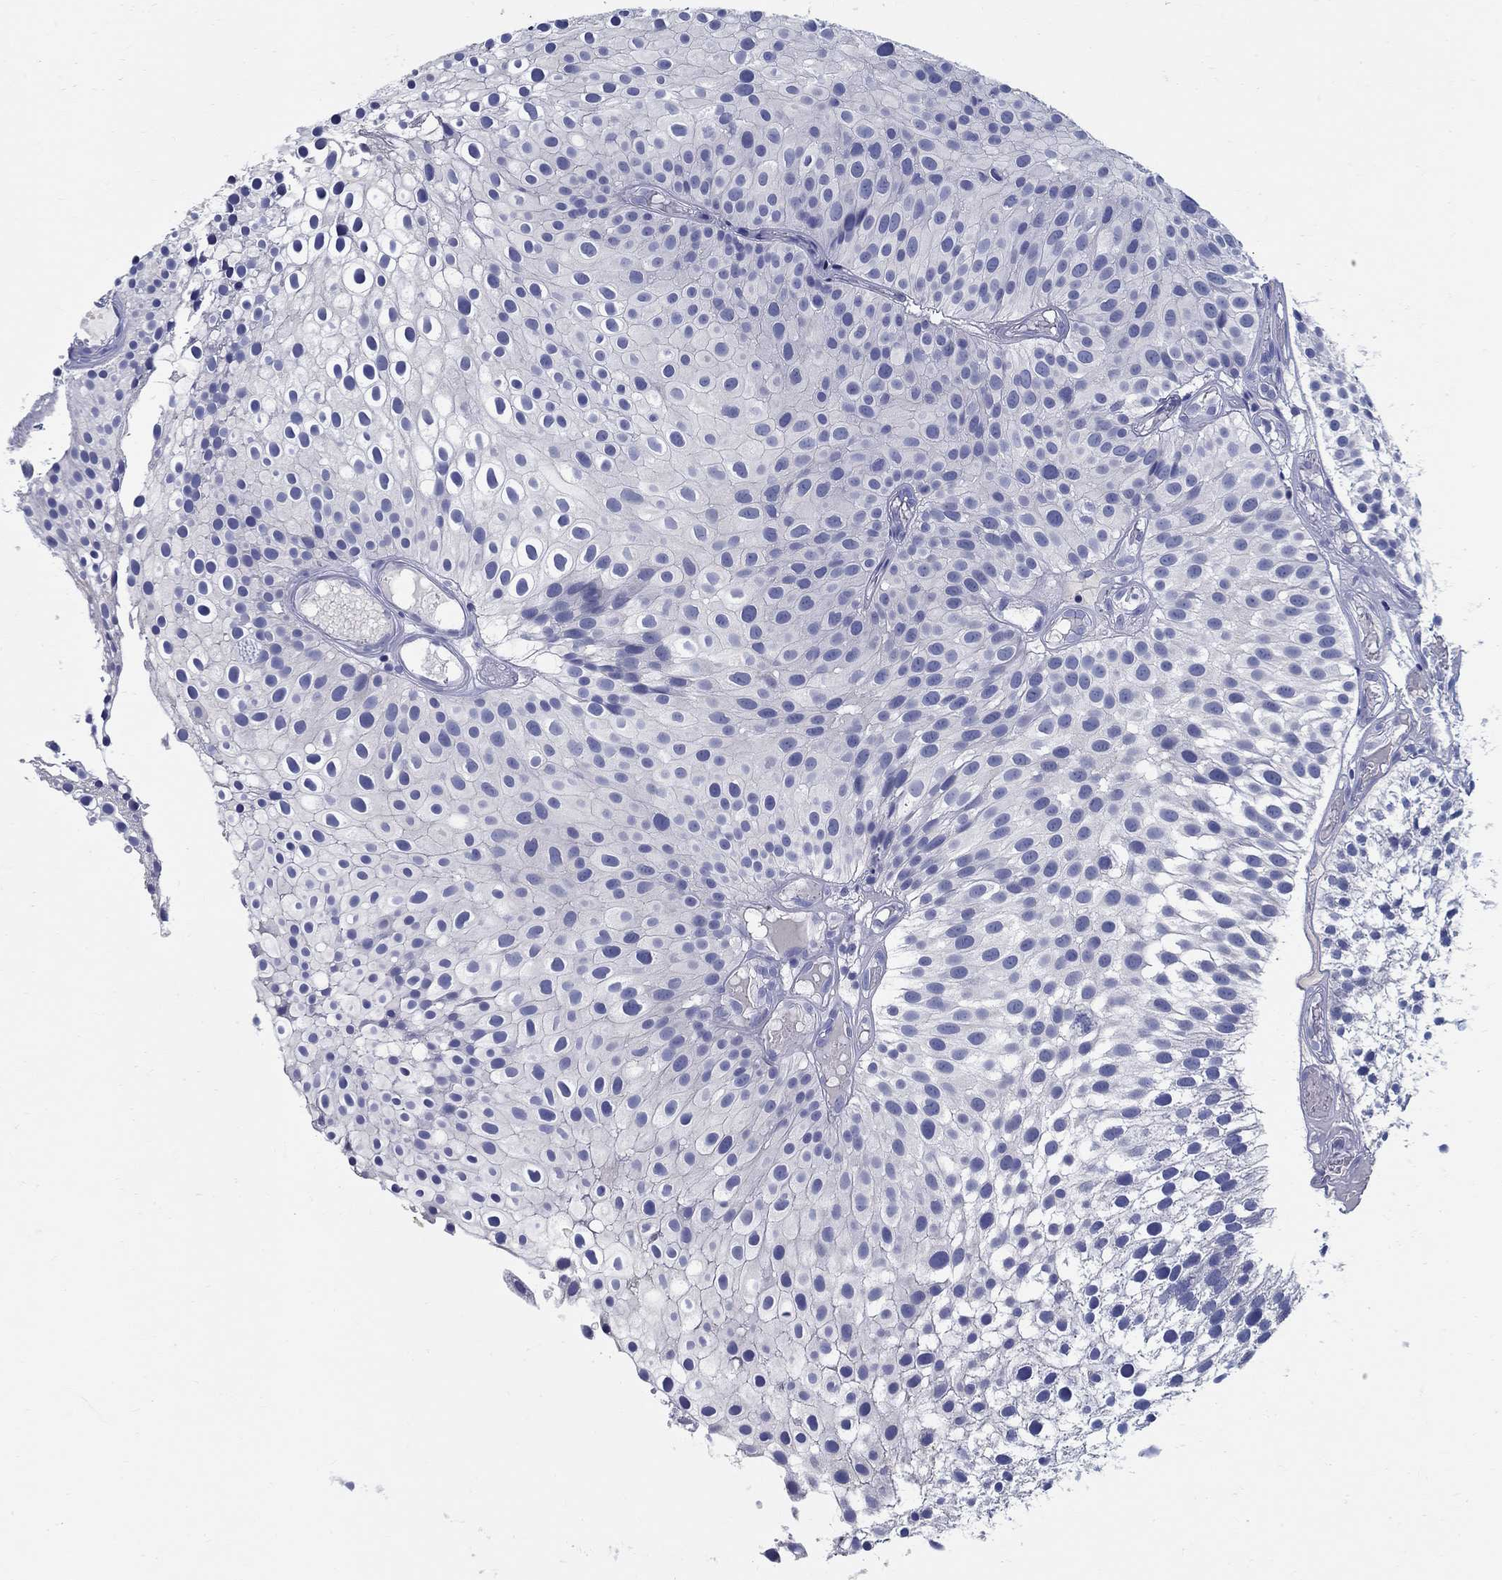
{"staining": {"intensity": "negative", "quantity": "none", "location": "none"}, "tissue": "urothelial cancer", "cell_type": "Tumor cells", "image_type": "cancer", "snomed": [{"axis": "morphology", "description": "Urothelial carcinoma, Low grade"}, {"axis": "topography", "description": "Urinary bladder"}], "caption": "IHC histopathology image of human urothelial cancer stained for a protein (brown), which displays no positivity in tumor cells. The staining was performed using DAB (3,3'-diaminobenzidine) to visualize the protein expression in brown, while the nuclei were stained in blue with hematoxylin (Magnification: 20x).", "gene": "CRYGD", "patient": {"sex": "male", "age": 79}}